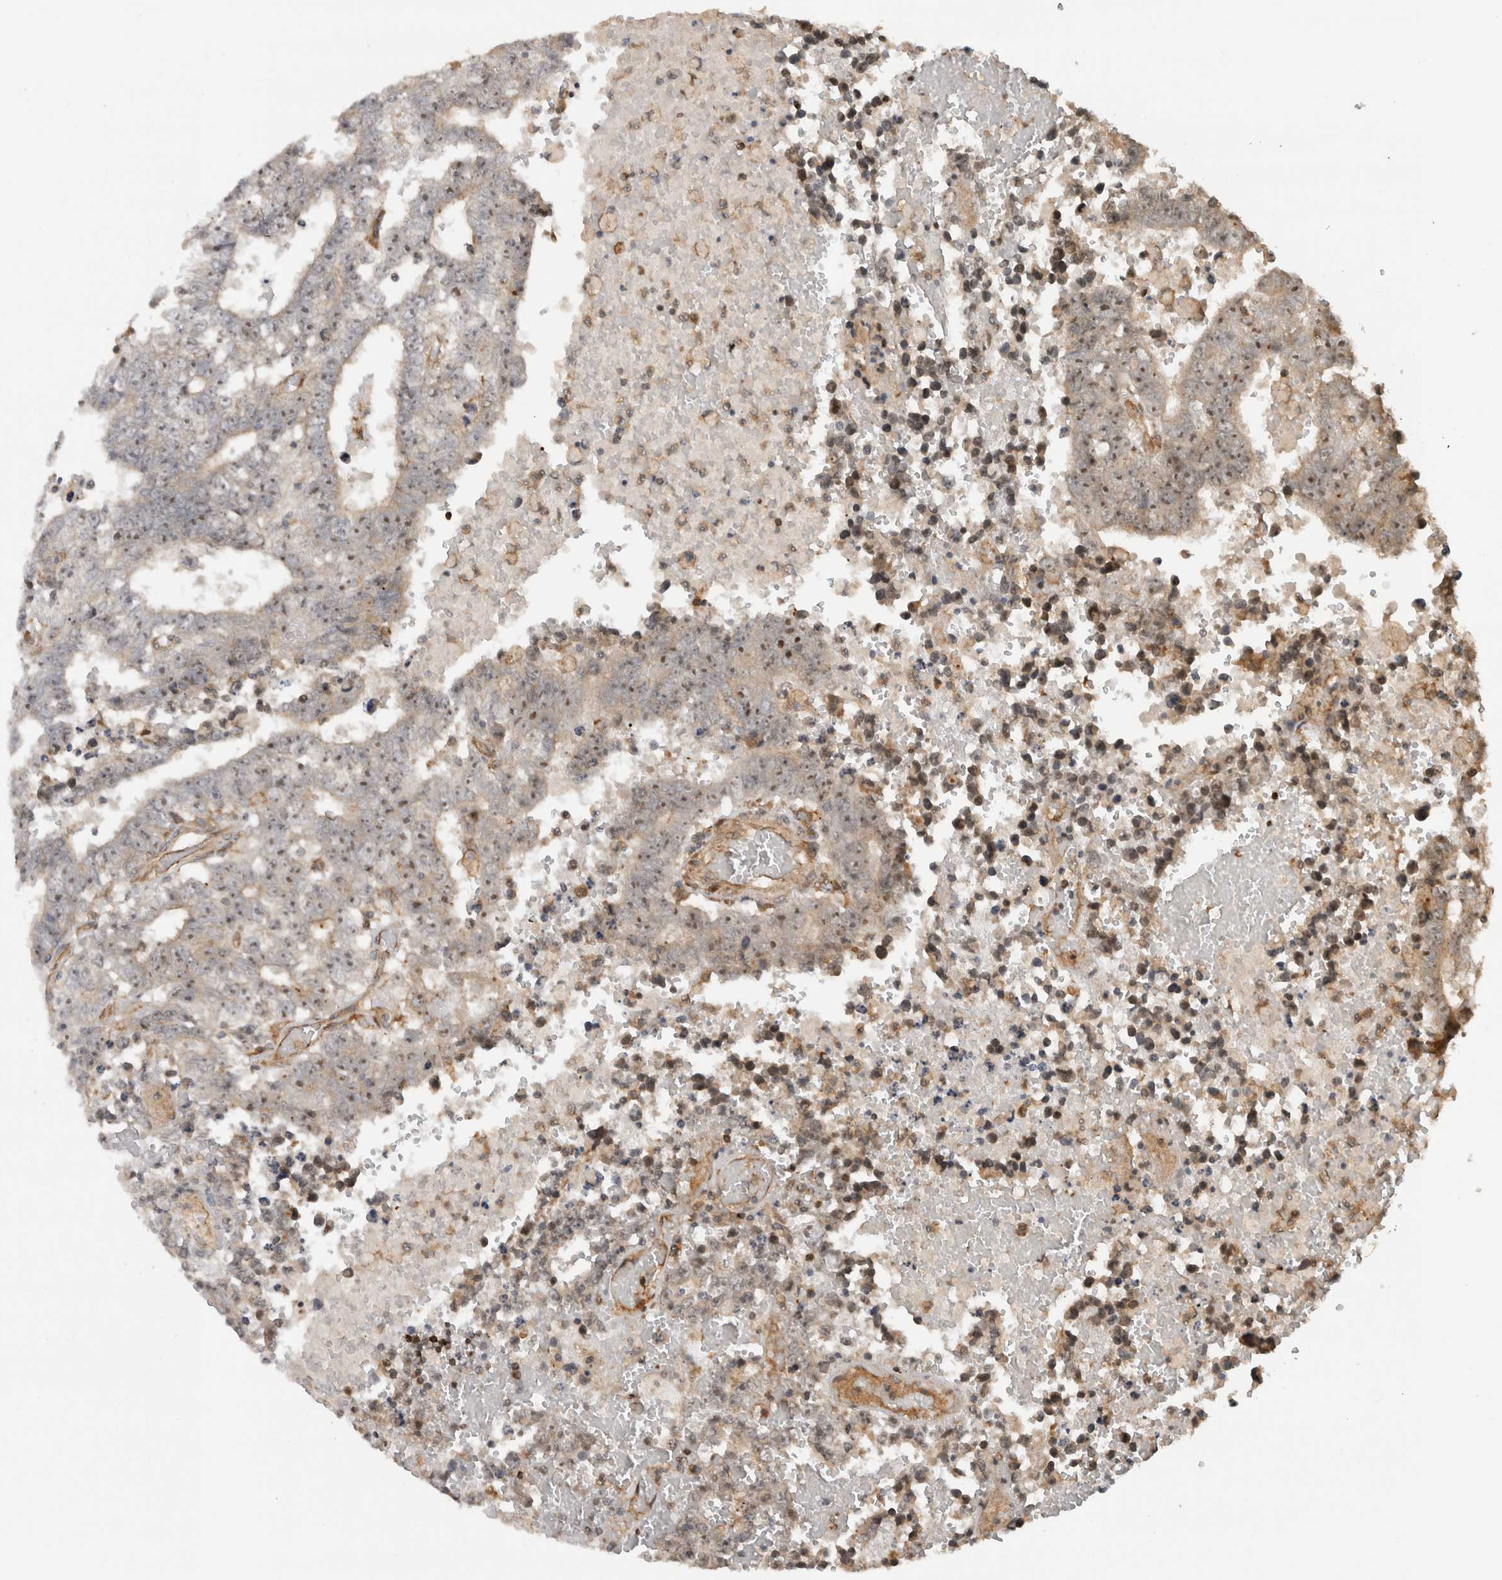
{"staining": {"intensity": "moderate", "quantity": ">75%", "location": "nuclear"}, "tissue": "testis cancer", "cell_type": "Tumor cells", "image_type": "cancer", "snomed": [{"axis": "morphology", "description": "Carcinoma, Embryonal, NOS"}, {"axis": "topography", "description": "Testis"}], "caption": "Human testis cancer (embryonal carcinoma) stained with a brown dye reveals moderate nuclear positive expression in about >75% of tumor cells.", "gene": "WASF2", "patient": {"sex": "male", "age": 25}}